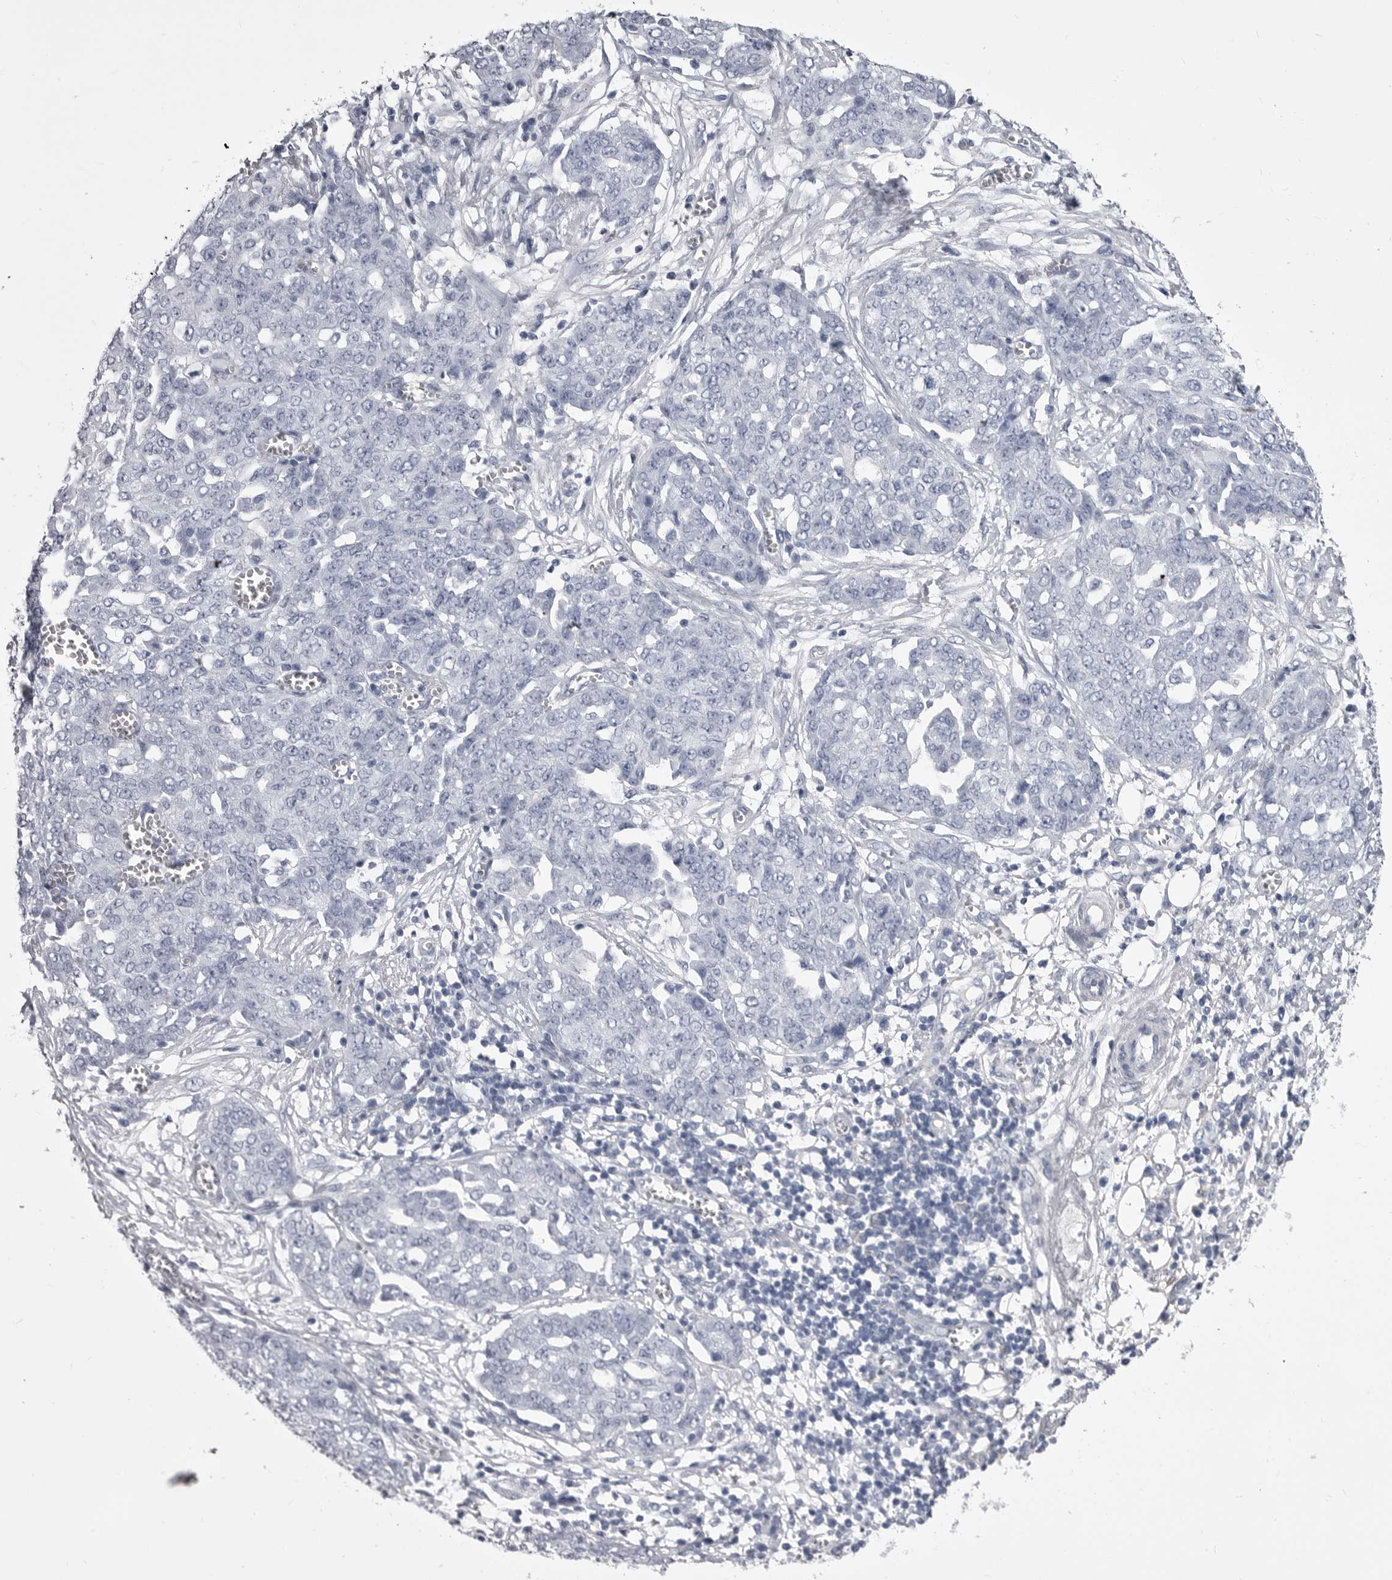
{"staining": {"intensity": "negative", "quantity": "none", "location": "none"}, "tissue": "ovarian cancer", "cell_type": "Tumor cells", "image_type": "cancer", "snomed": [{"axis": "morphology", "description": "Cystadenocarcinoma, serous, NOS"}, {"axis": "topography", "description": "Soft tissue"}, {"axis": "topography", "description": "Ovary"}], "caption": "Ovarian cancer was stained to show a protein in brown. There is no significant positivity in tumor cells.", "gene": "ANK2", "patient": {"sex": "female", "age": 57}}